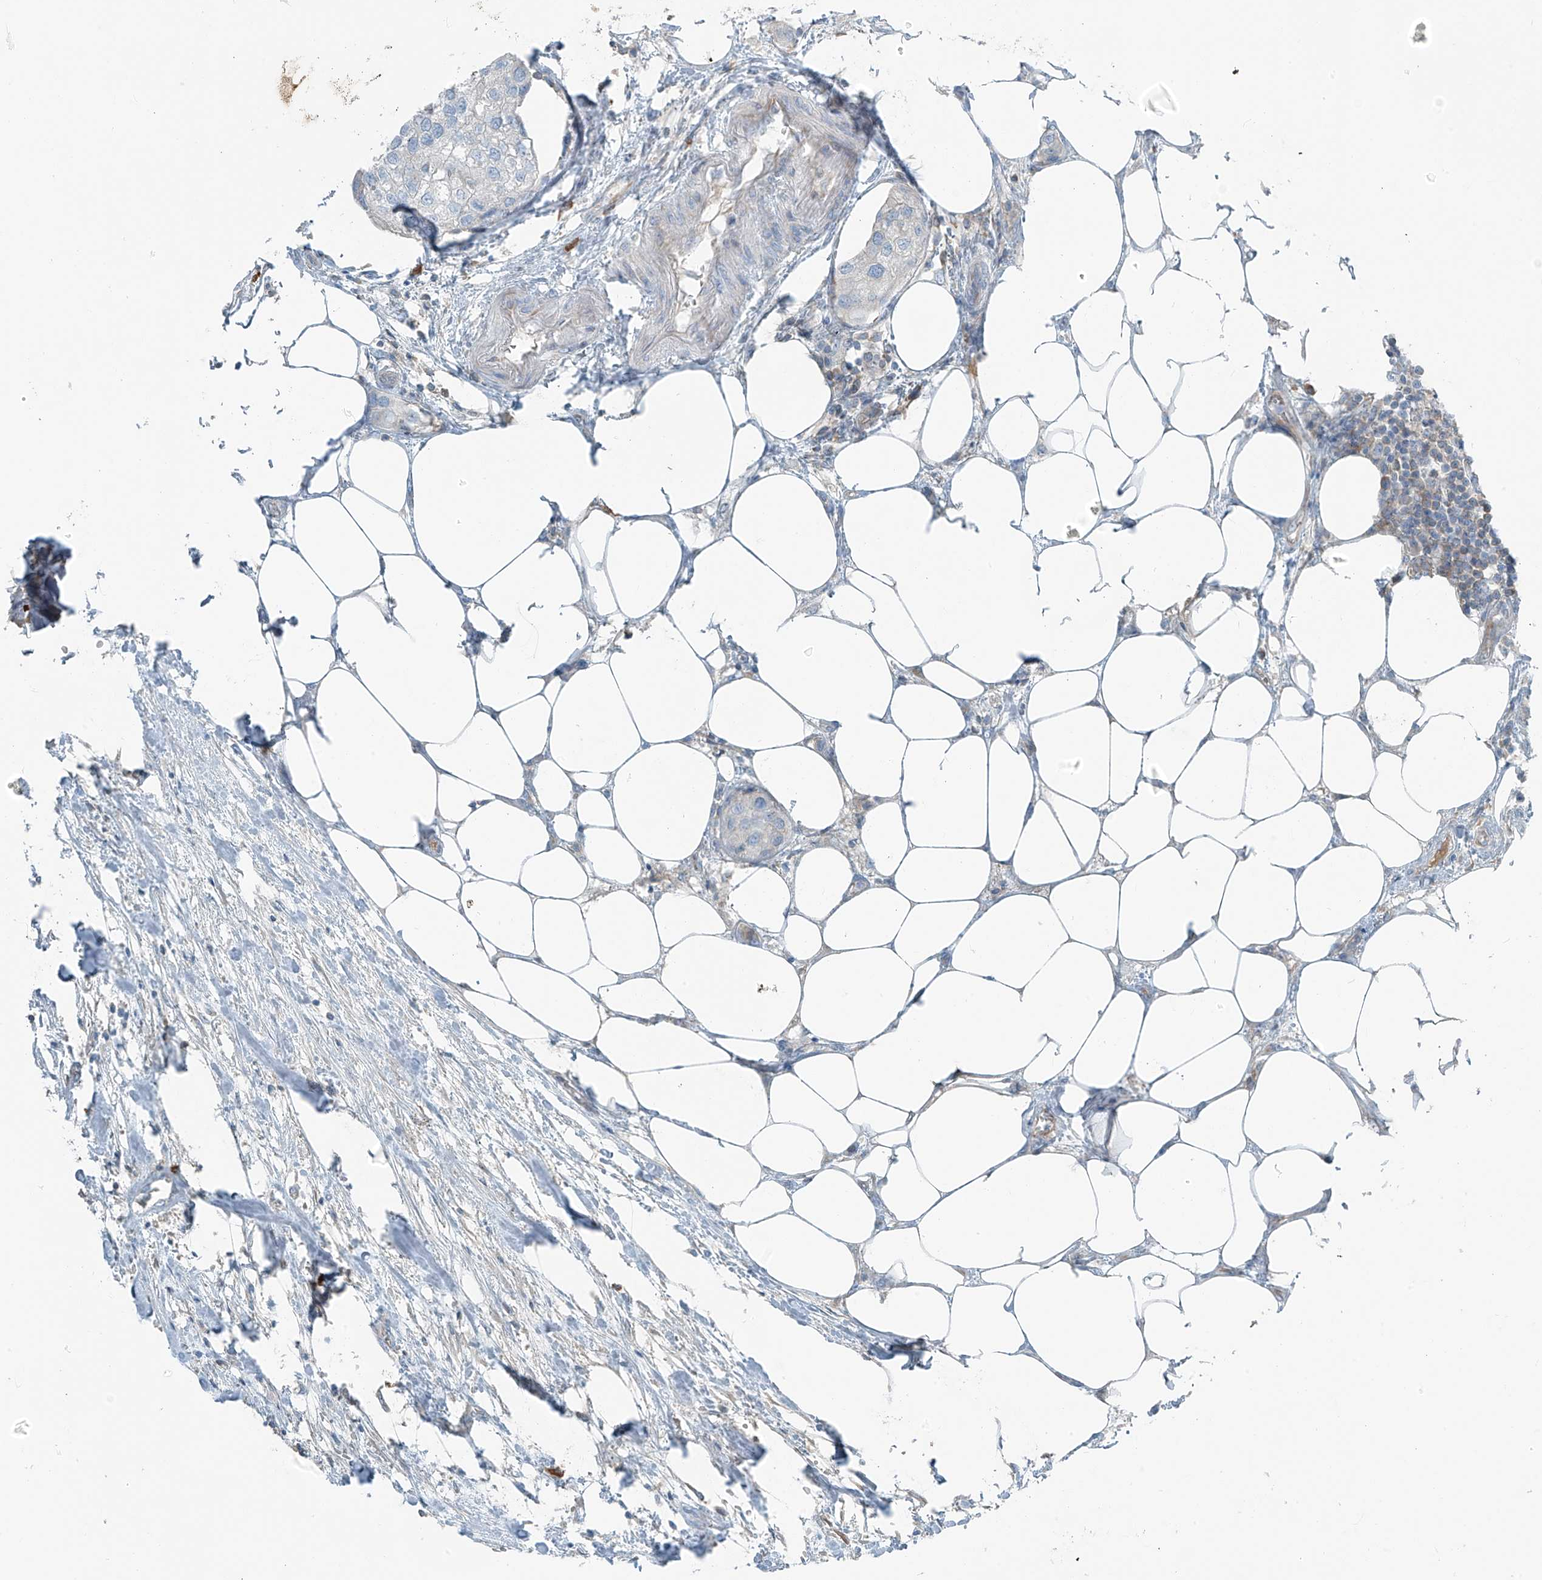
{"staining": {"intensity": "negative", "quantity": "none", "location": "none"}, "tissue": "urothelial cancer", "cell_type": "Tumor cells", "image_type": "cancer", "snomed": [{"axis": "morphology", "description": "Urothelial carcinoma, High grade"}, {"axis": "topography", "description": "Urinary bladder"}], "caption": "A photomicrograph of human urothelial carcinoma (high-grade) is negative for staining in tumor cells.", "gene": "FAM131C", "patient": {"sex": "male", "age": 64}}